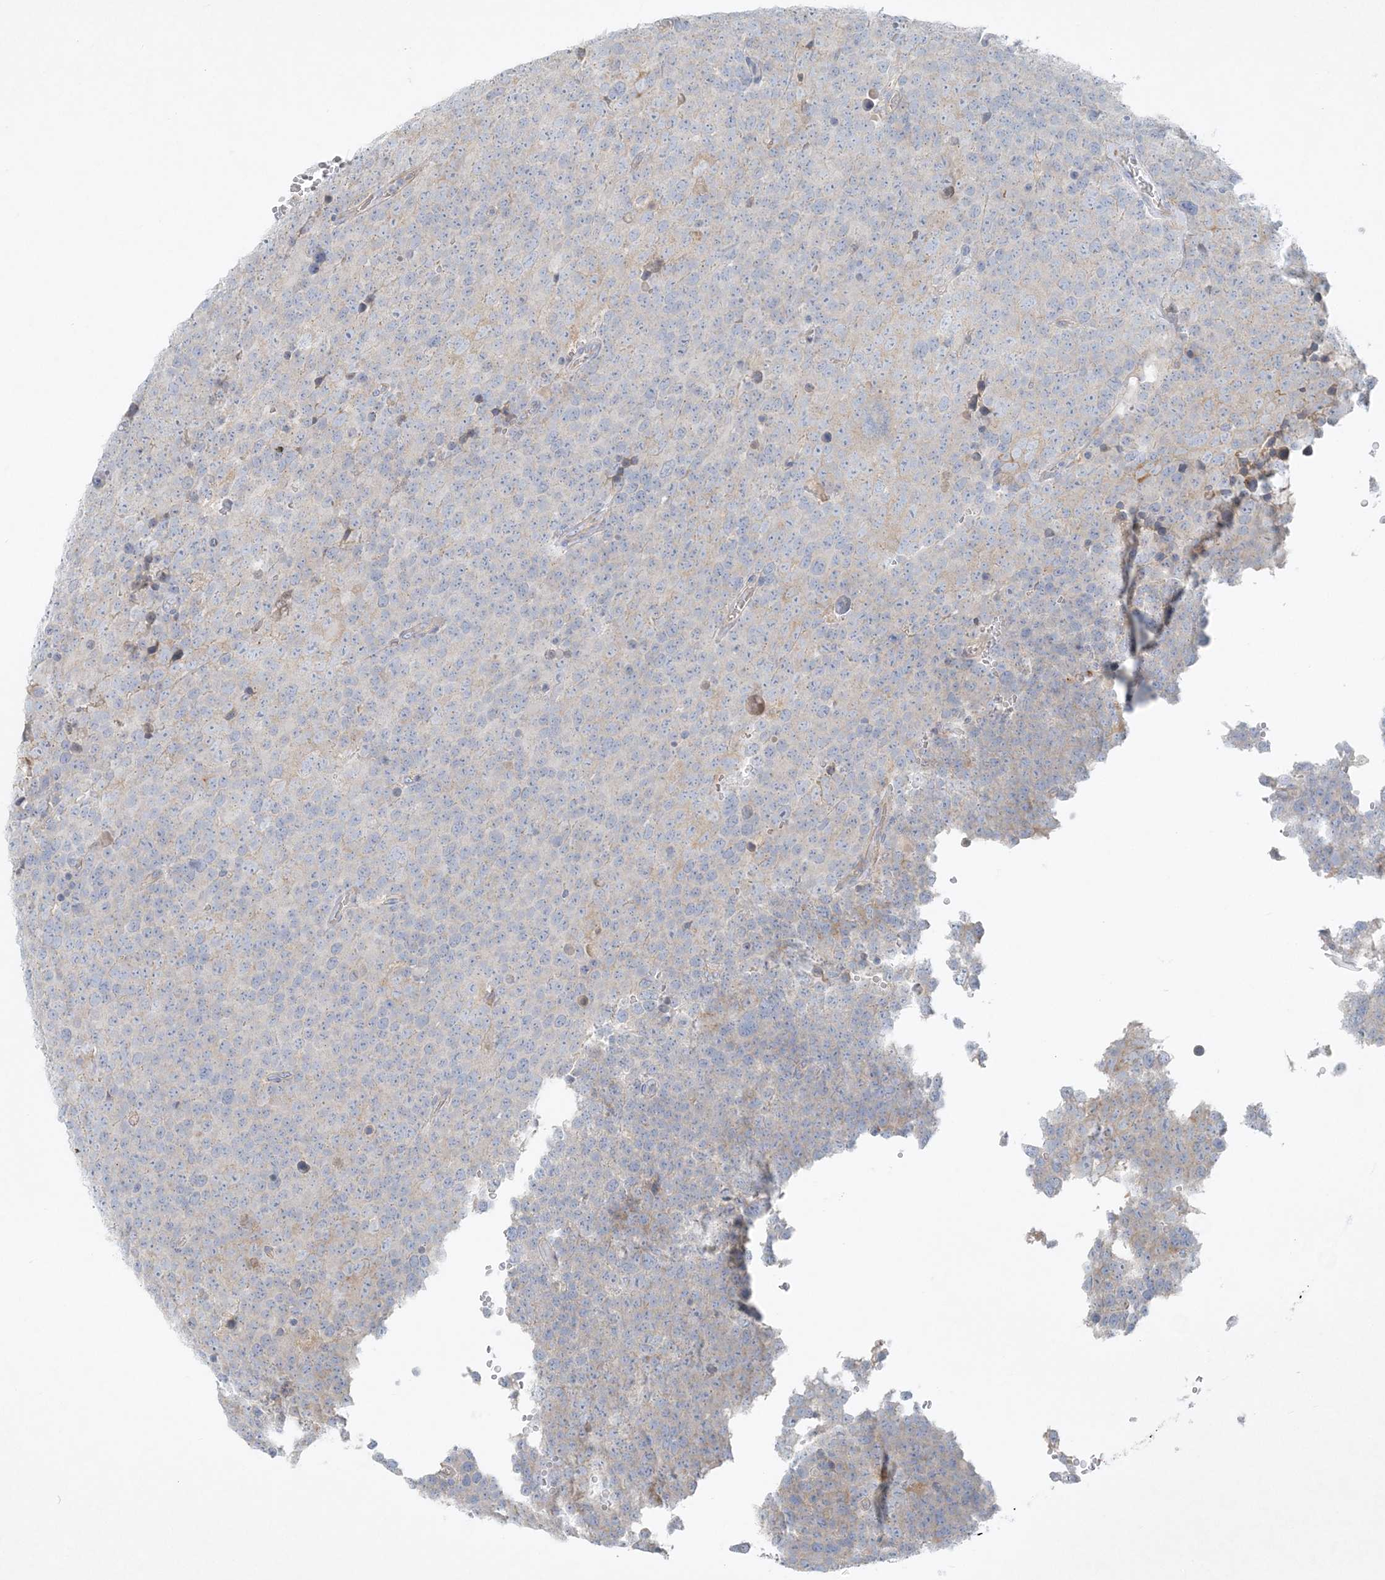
{"staining": {"intensity": "negative", "quantity": "none", "location": "none"}, "tissue": "testis cancer", "cell_type": "Tumor cells", "image_type": "cancer", "snomed": [{"axis": "morphology", "description": "Seminoma, NOS"}, {"axis": "topography", "description": "Testis"}], "caption": "Tumor cells are negative for brown protein staining in seminoma (testis).", "gene": "ATP11A", "patient": {"sex": "male", "age": 71}}